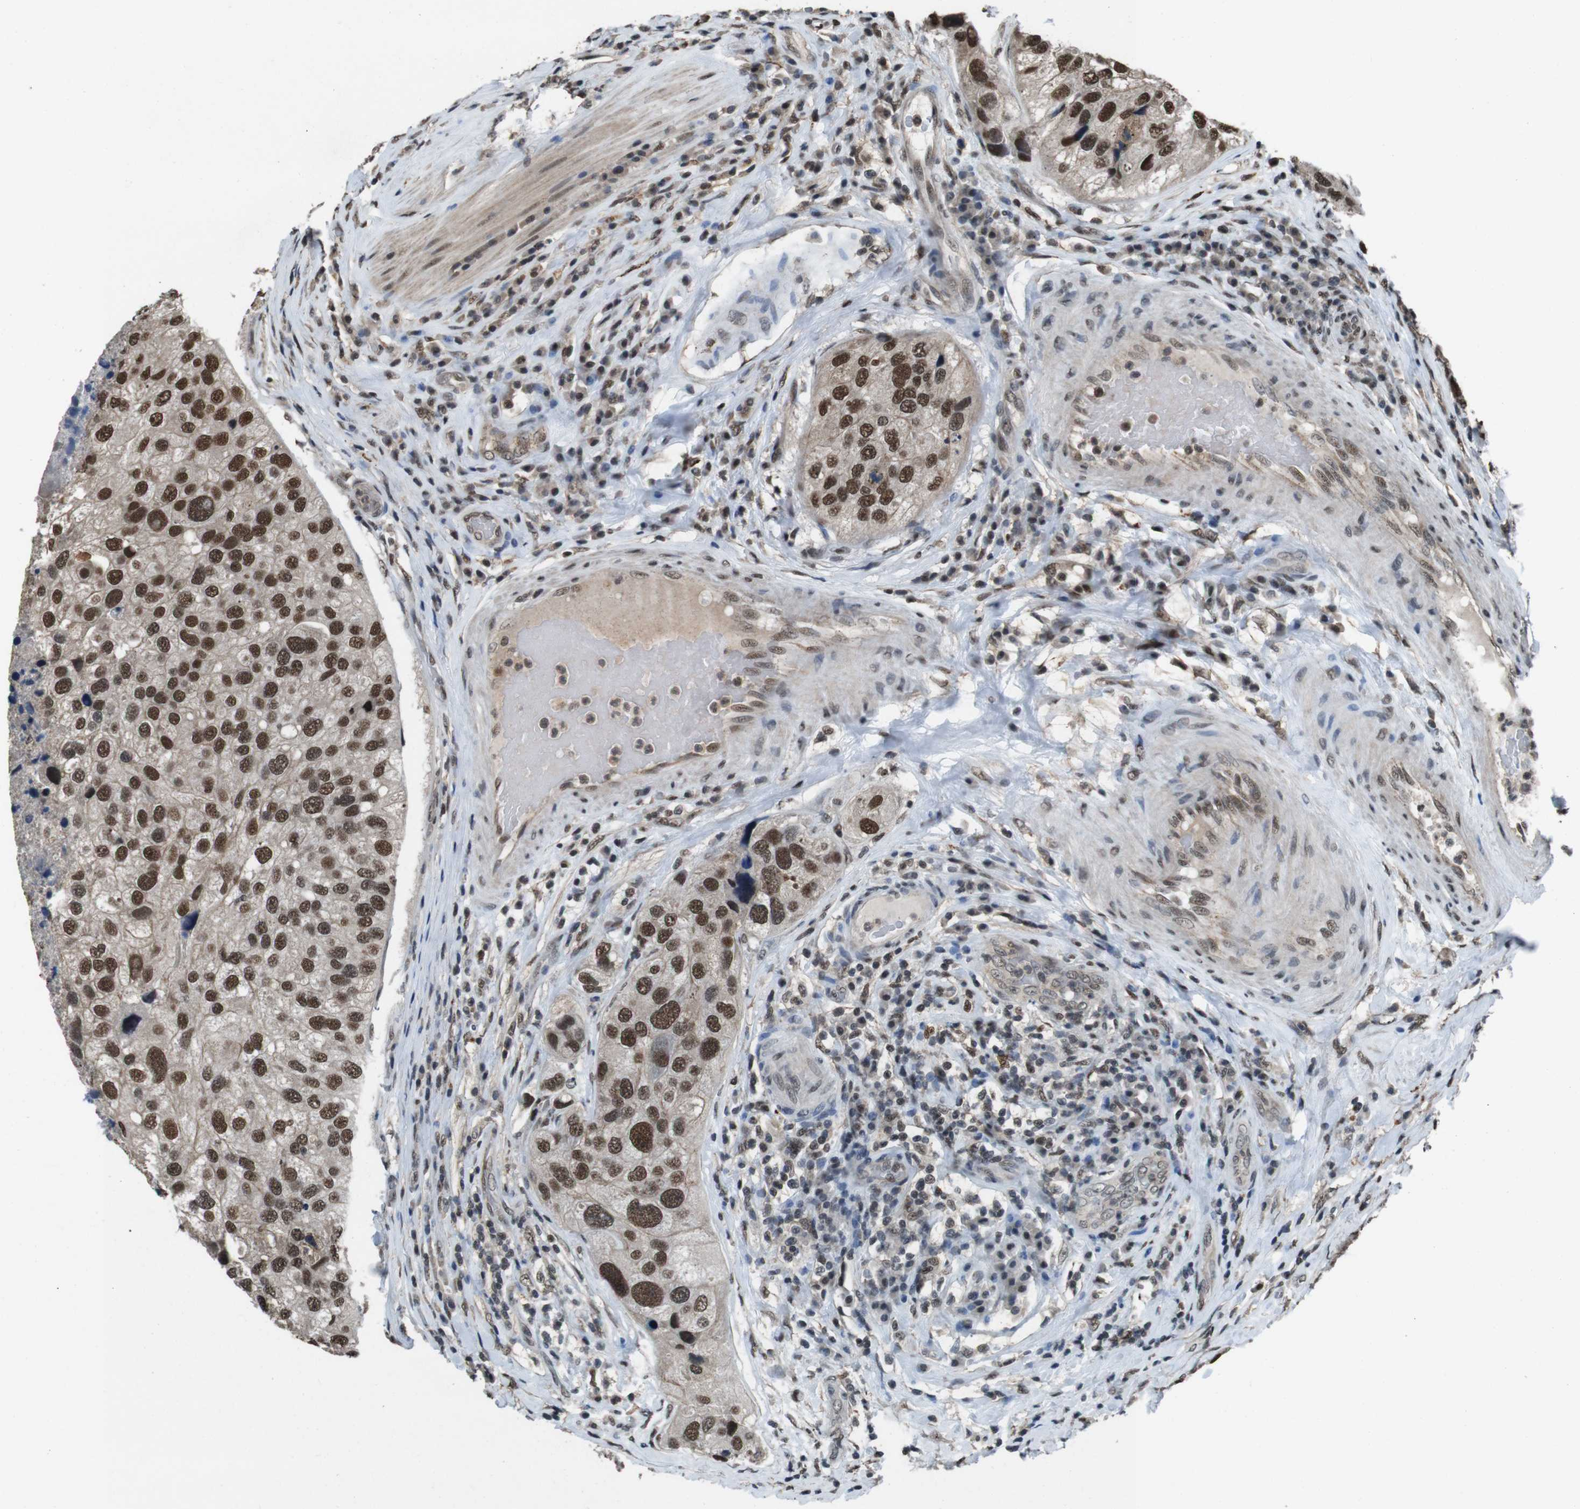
{"staining": {"intensity": "strong", "quantity": ">75%", "location": "nuclear"}, "tissue": "urothelial cancer", "cell_type": "Tumor cells", "image_type": "cancer", "snomed": [{"axis": "morphology", "description": "Urothelial carcinoma, High grade"}, {"axis": "topography", "description": "Urinary bladder"}], "caption": "About >75% of tumor cells in urothelial carcinoma (high-grade) exhibit strong nuclear protein expression as visualized by brown immunohistochemical staining.", "gene": "NR4A2", "patient": {"sex": "female", "age": 64}}